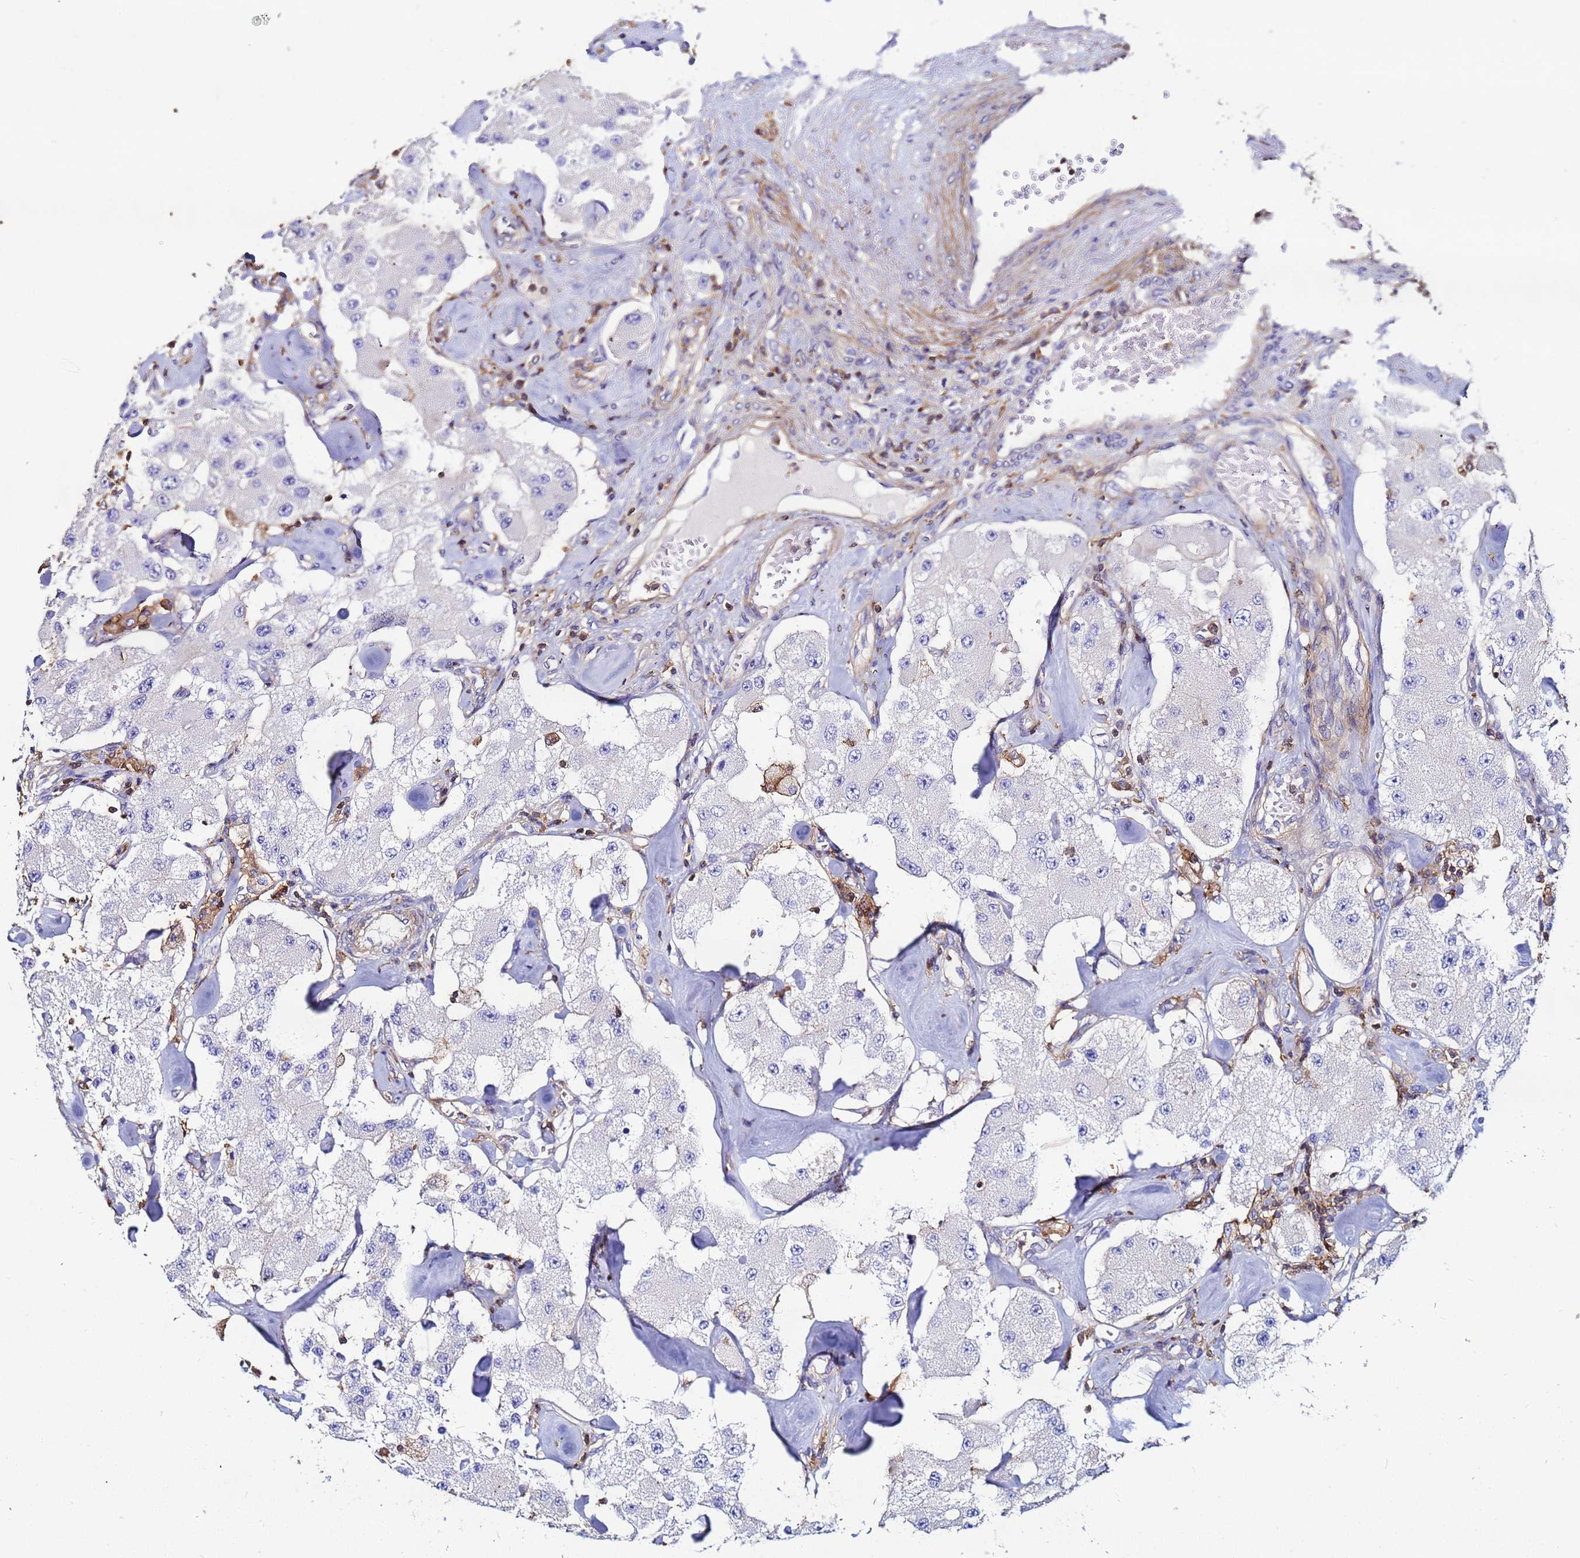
{"staining": {"intensity": "negative", "quantity": "none", "location": "none"}, "tissue": "carcinoid", "cell_type": "Tumor cells", "image_type": "cancer", "snomed": [{"axis": "morphology", "description": "Carcinoid, malignant, NOS"}, {"axis": "topography", "description": "Pancreas"}], "caption": "This histopathology image is of carcinoid (malignant) stained with immunohistochemistry (IHC) to label a protein in brown with the nuclei are counter-stained blue. There is no positivity in tumor cells.", "gene": "ACTB", "patient": {"sex": "male", "age": 41}}